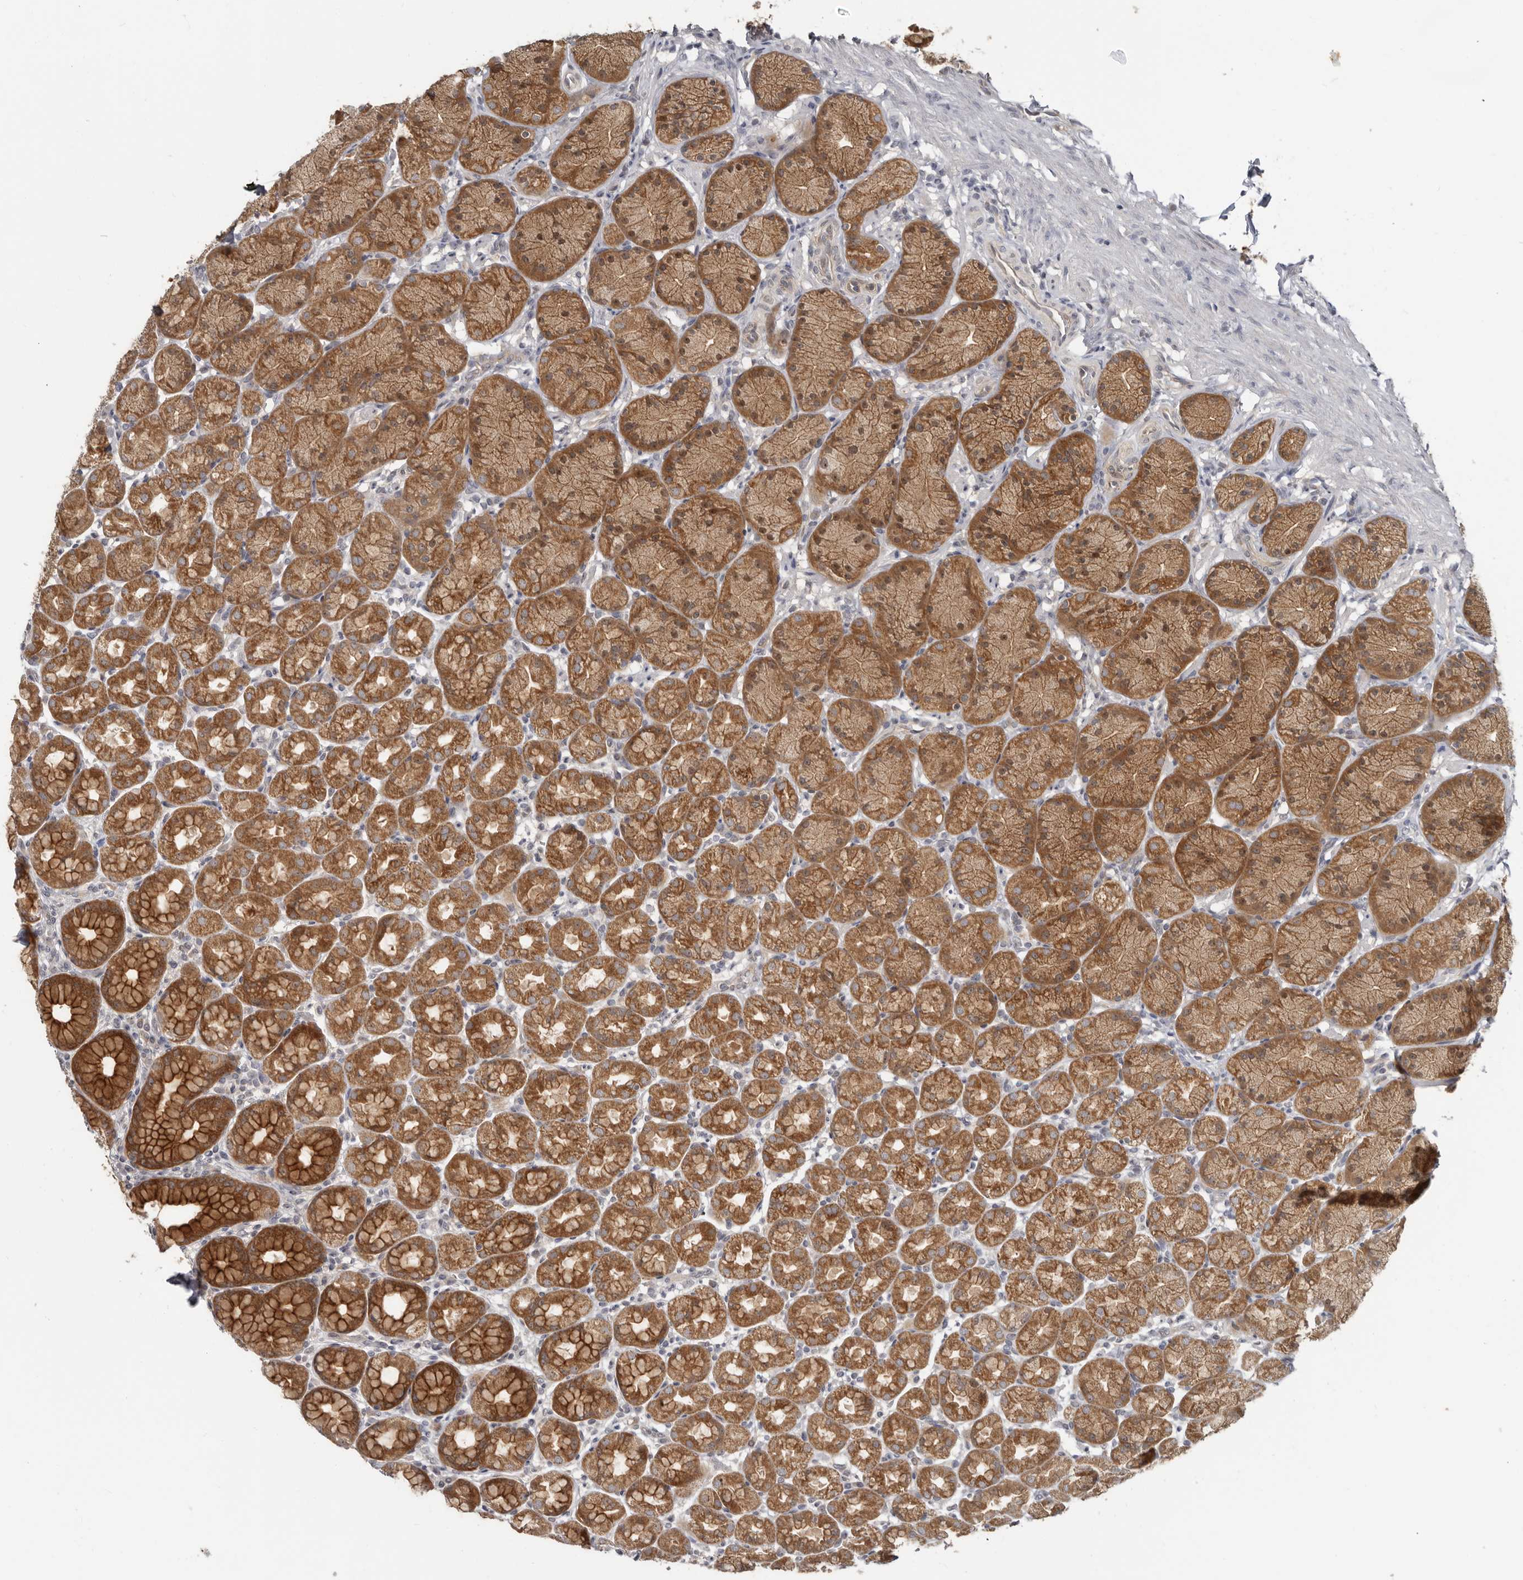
{"staining": {"intensity": "moderate", "quantity": ">75%", "location": "cytoplasmic/membranous,nuclear"}, "tissue": "stomach", "cell_type": "Glandular cells", "image_type": "normal", "snomed": [{"axis": "morphology", "description": "Normal tissue, NOS"}, {"axis": "topography", "description": "Stomach"}], "caption": "Unremarkable stomach shows moderate cytoplasmic/membranous,nuclear positivity in about >75% of glandular cells.", "gene": "BAD", "patient": {"sex": "male", "age": 42}}